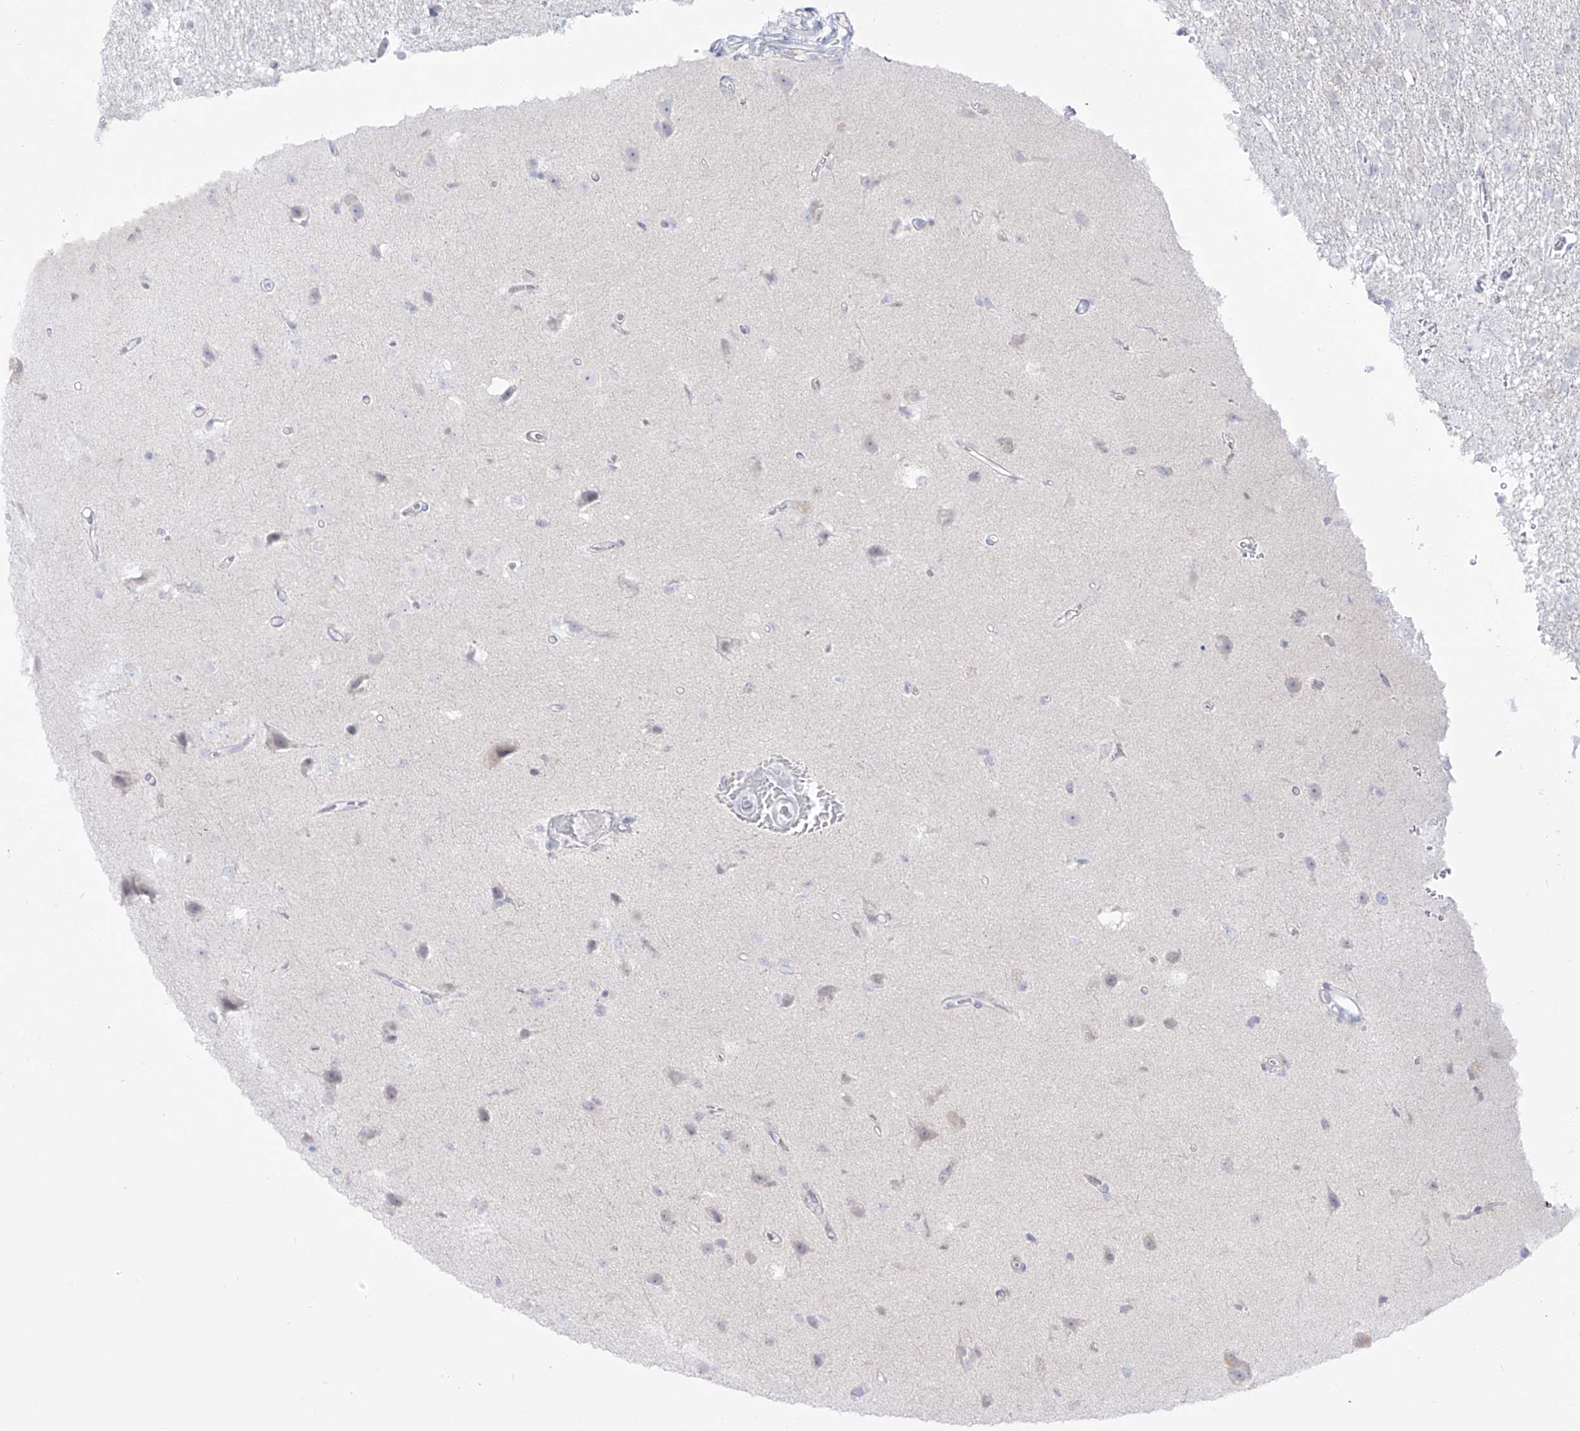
{"staining": {"intensity": "negative", "quantity": "none", "location": "none"}, "tissue": "glioma", "cell_type": "Tumor cells", "image_type": "cancer", "snomed": [{"axis": "morphology", "description": "Glioma, malignant, High grade"}, {"axis": "topography", "description": "Brain"}], "caption": "DAB (3,3'-diaminobenzidine) immunohistochemical staining of glioma exhibits no significant positivity in tumor cells. The staining is performed using DAB brown chromogen with nuclei counter-stained in using hematoxylin.", "gene": "DMKN", "patient": {"sex": "female", "age": 57}}